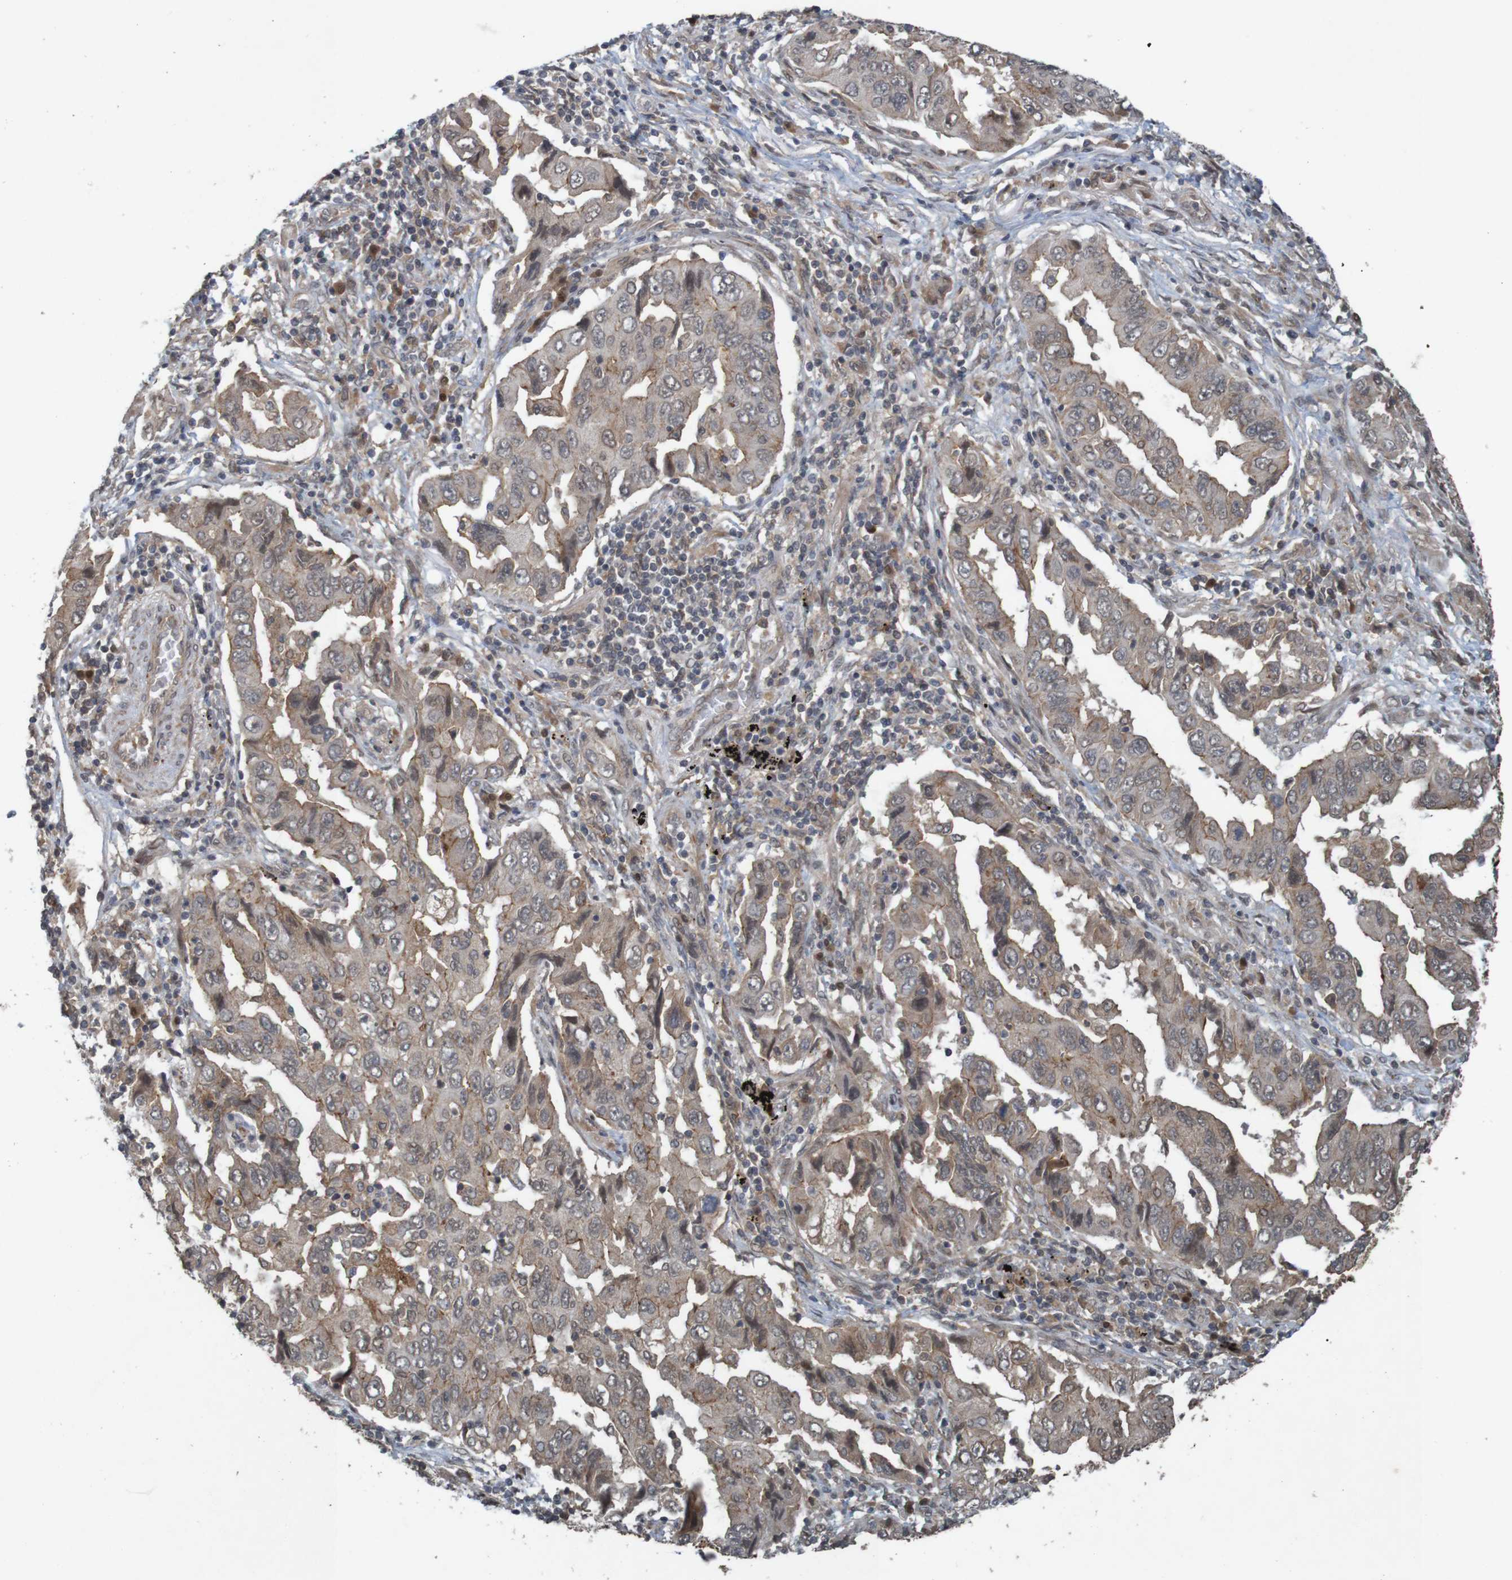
{"staining": {"intensity": "weak", "quantity": "25%-75%", "location": "cytoplasmic/membranous"}, "tissue": "lung cancer", "cell_type": "Tumor cells", "image_type": "cancer", "snomed": [{"axis": "morphology", "description": "Adenocarcinoma, NOS"}, {"axis": "topography", "description": "Lung"}], "caption": "Immunohistochemistry (IHC) (DAB) staining of lung cancer displays weak cytoplasmic/membranous protein positivity in approximately 25%-75% of tumor cells. Nuclei are stained in blue.", "gene": "ARHGEF11", "patient": {"sex": "female", "age": 65}}